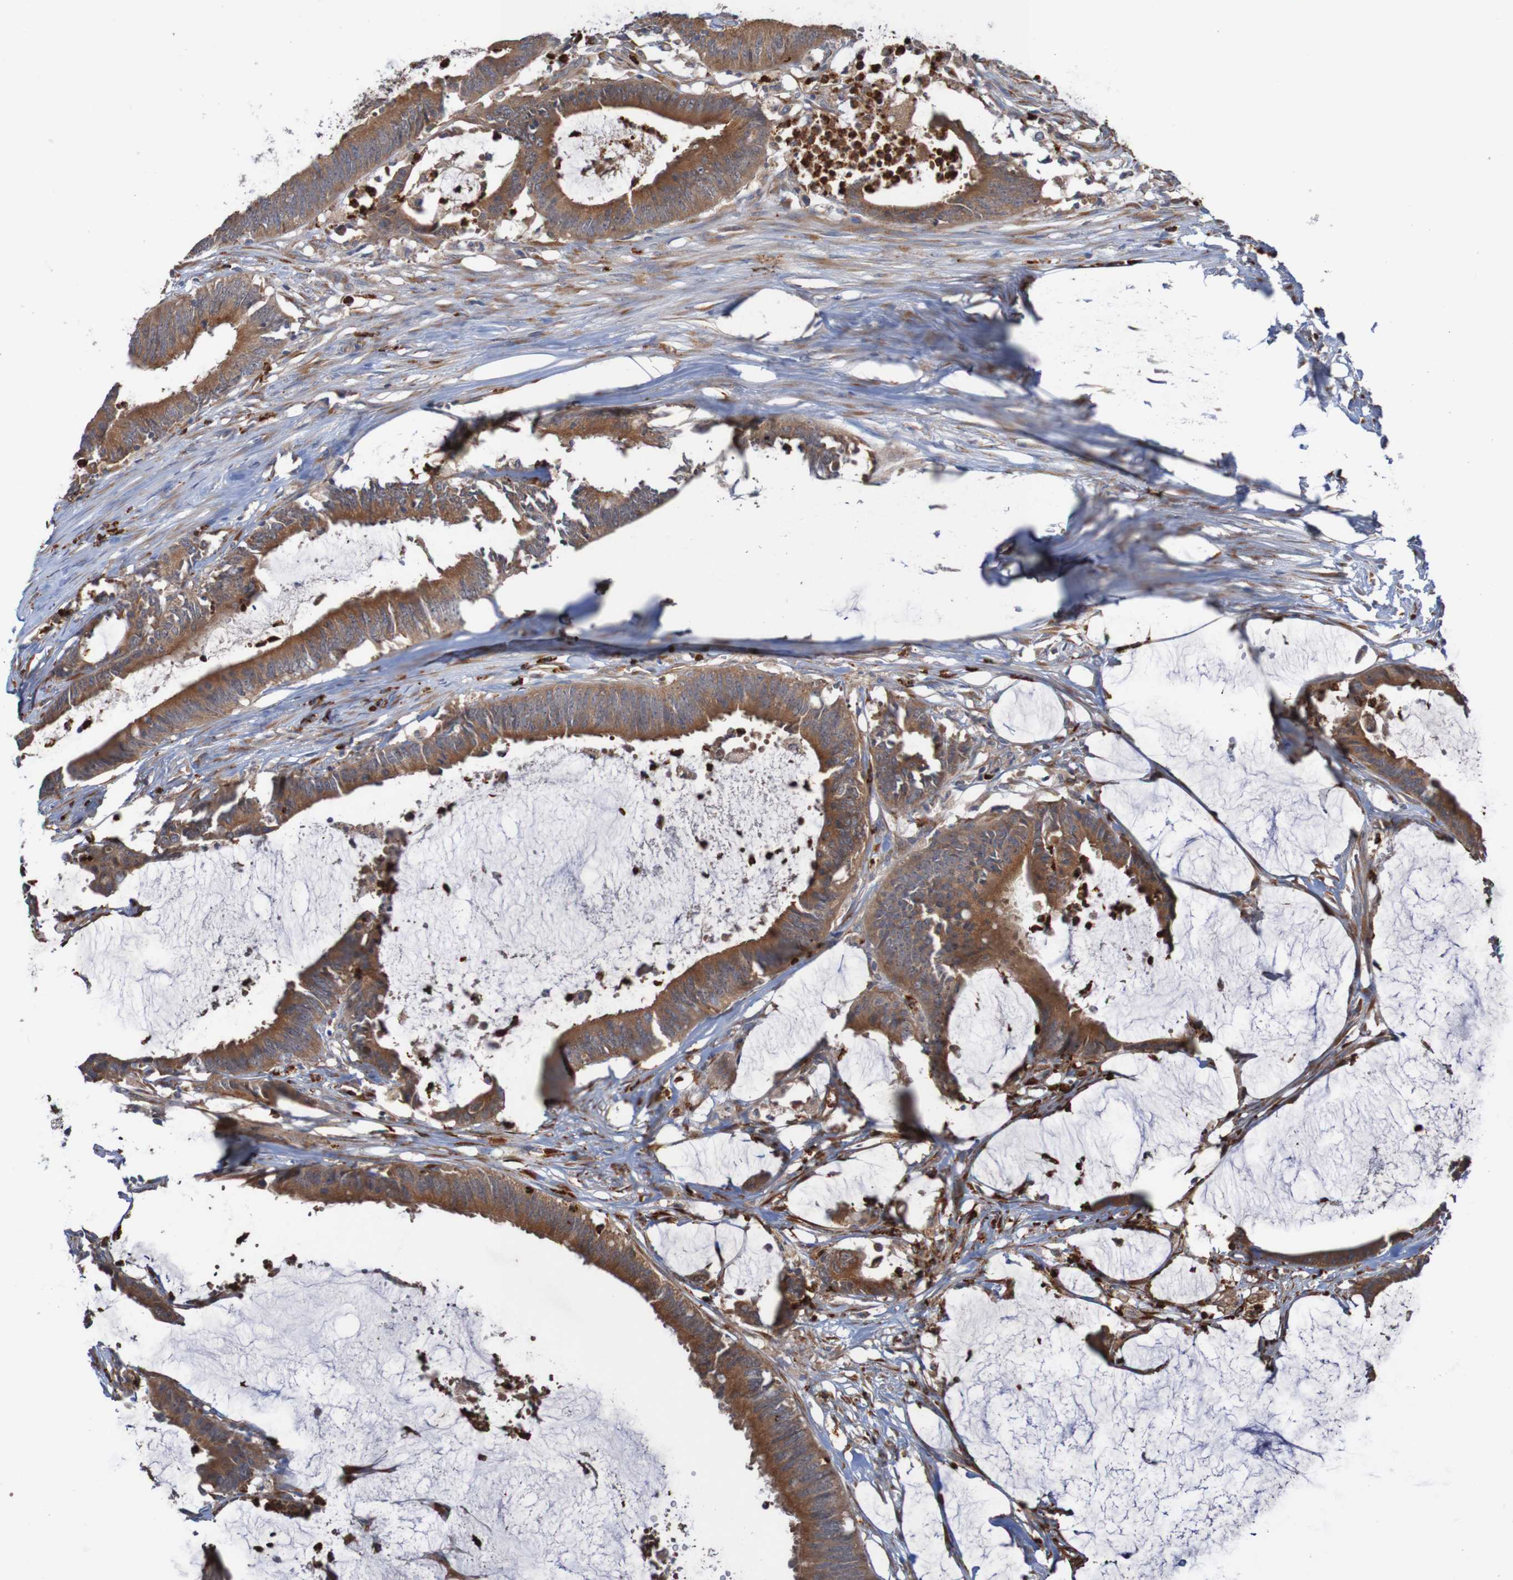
{"staining": {"intensity": "strong", "quantity": ">75%", "location": "cytoplasmic/membranous"}, "tissue": "colorectal cancer", "cell_type": "Tumor cells", "image_type": "cancer", "snomed": [{"axis": "morphology", "description": "Adenocarcinoma, NOS"}, {"axis": "topography", "description": "Rectum"}], "caption": "This micrograph demonstrates colorectal adenocarcinoma stained with immunohistochemistry to label a protein in brown. The cytoplasmic/membranous of tumor cells show strong positivity for the protein. Nuclei are counter-stained blue.", "gene": "ST8SIA6", "patient": {"sex": "female", "age": 66}}